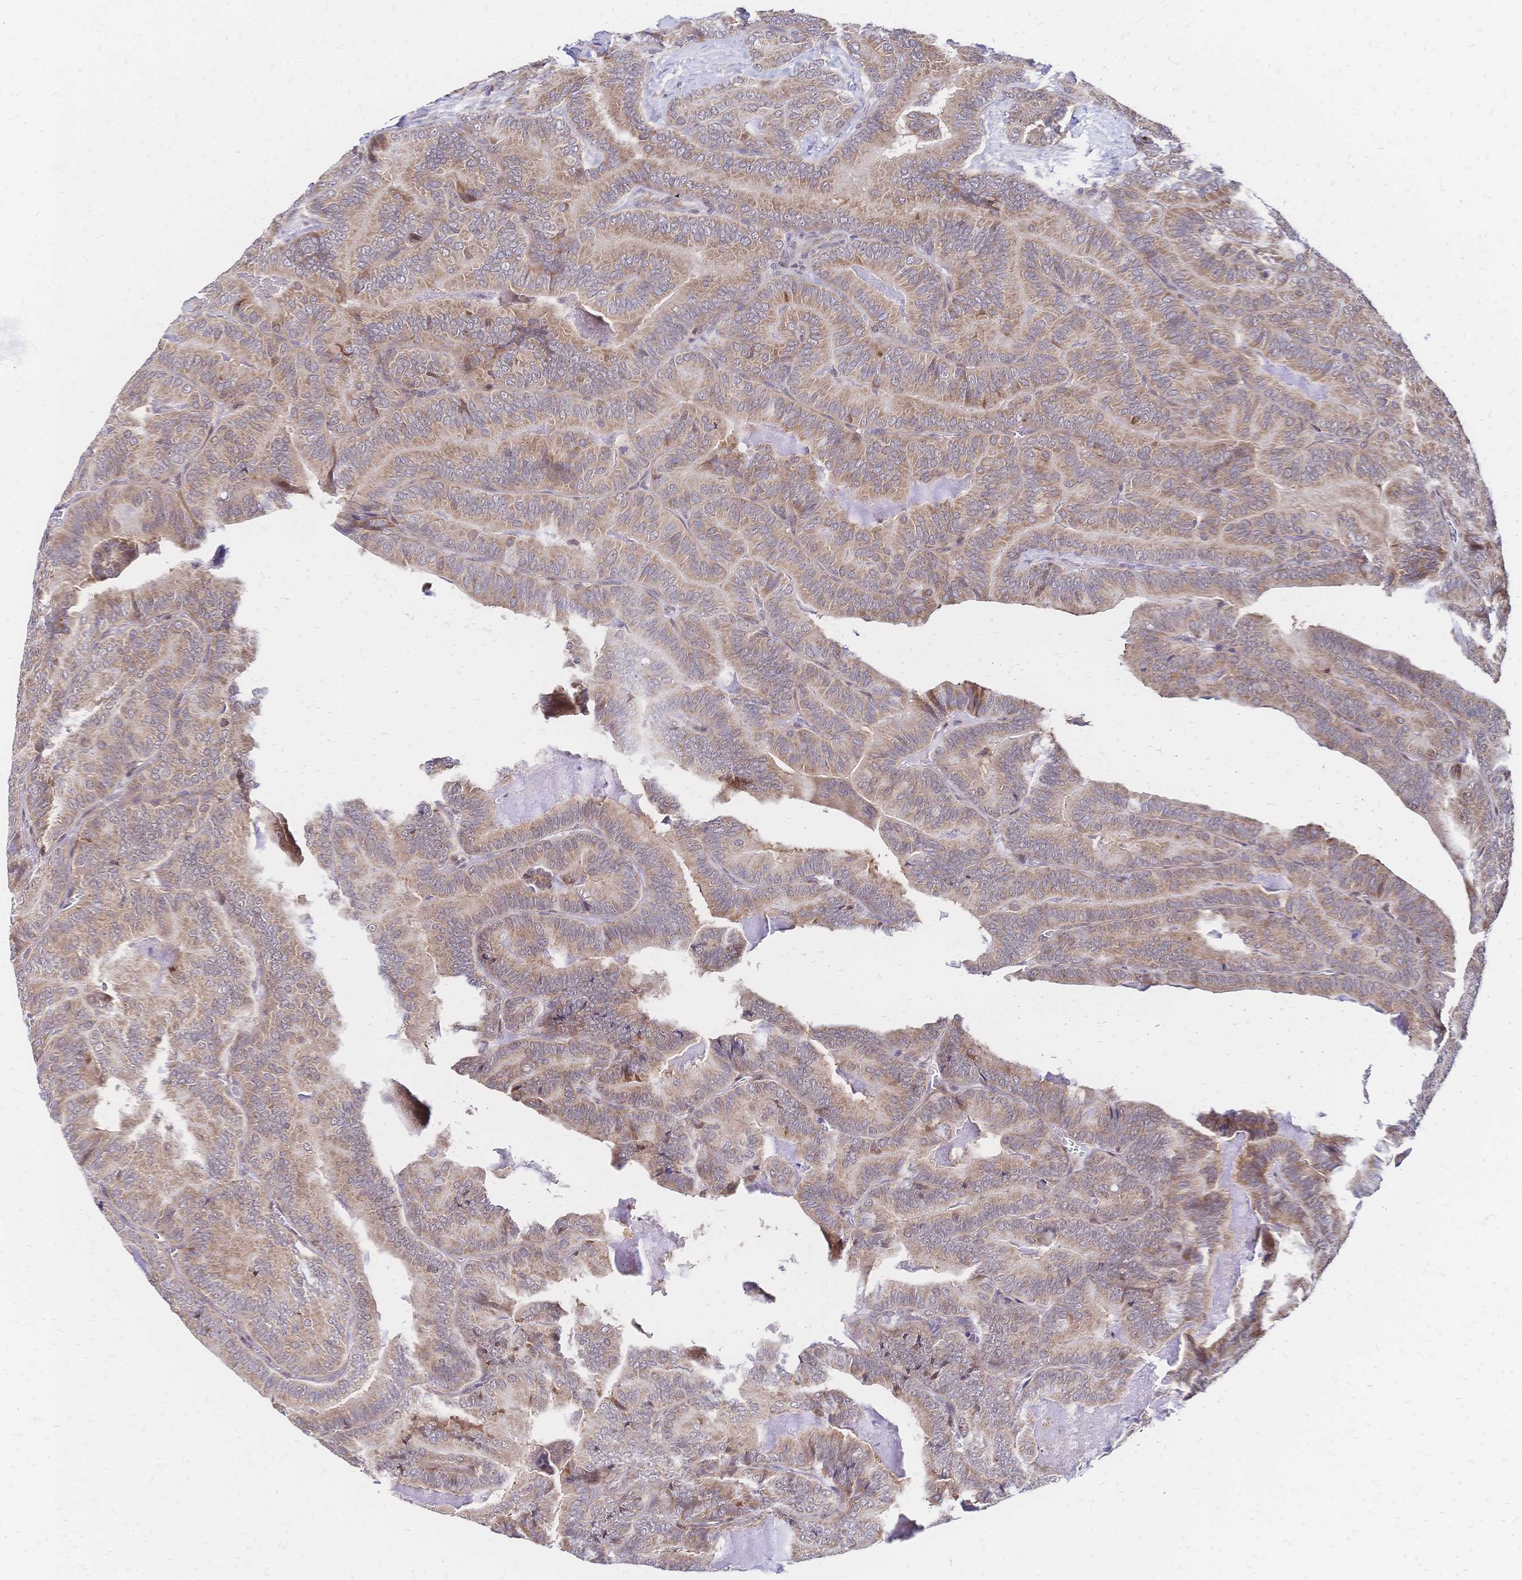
{"staining": {"intensity": "weak", "quantity": ">75%", "location": "cytoplasmic/membranous"}, "tissue": "thyroid cancer", "cell_type": "Tumor cells", "image_type": "cancer", "snomed": [{"axis": "morphology", "description": "Papillary adenocarcinoma, NOS"}, {"axis": "topography", "description": "Thyroid gland"}], "caption": "Approximately >75% of tumor cells in thyroid cancer exhibit weak cytoplasmic/membranous protein positivity as visualized by brown immunohistochemical staining.", "gene": "CBX7", "patient": {"sex": "female", "age": 75}}